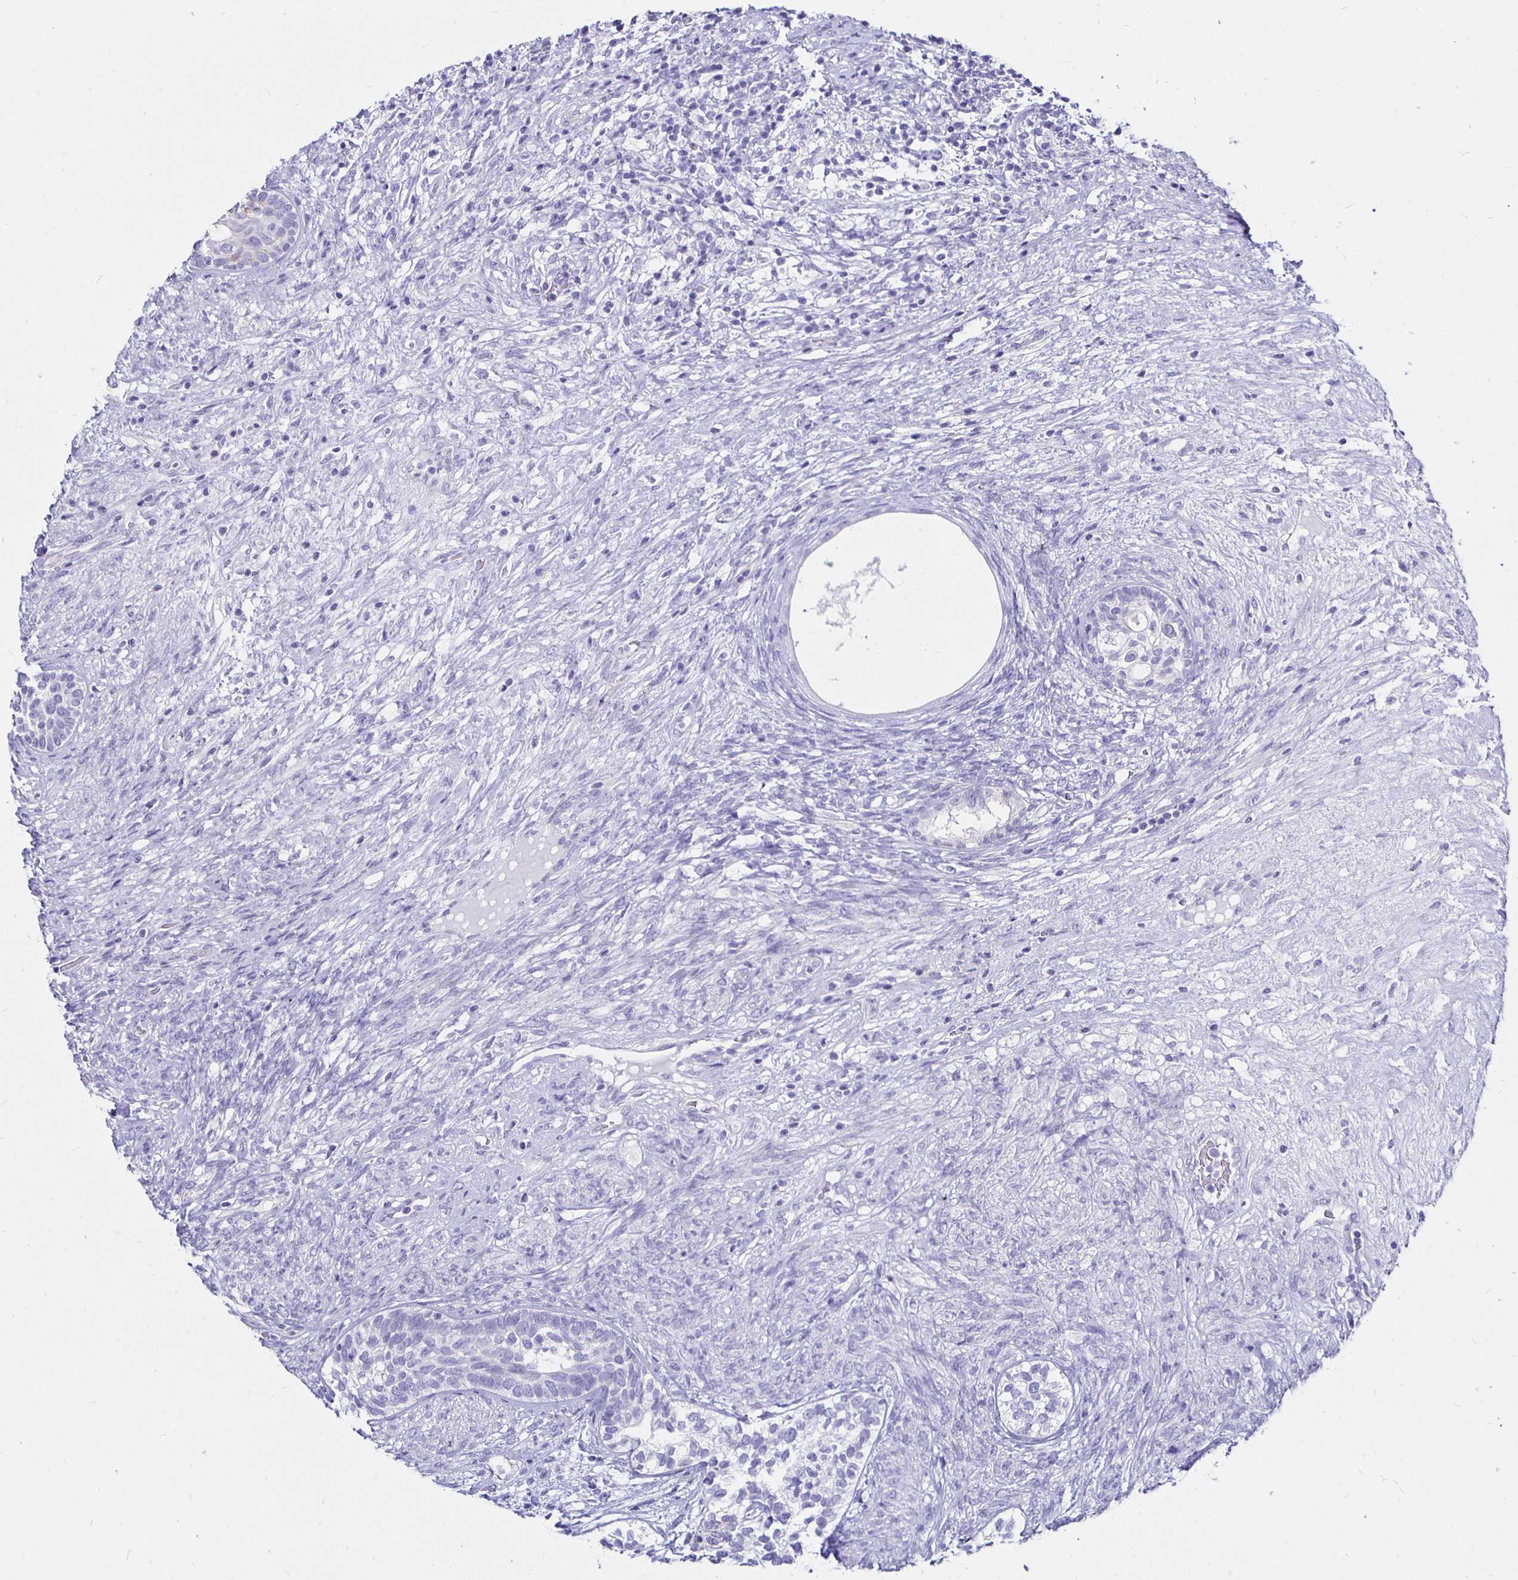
{"staining": {"intensity": "negative", "quantity": "none", "location": "none"}, "tissue": "testis cancer", "cell_type": "Tumor cells", "image_type": "cancer", "snomed": [{"axis": "morphology", "description": "Seminoma, NOS"}, {"axis": "morphology", "description": "Carcinoma, Embryonal, NOS"}, {"axis": "topography", "description": "Testis"}], "caption": "An immunohistochemistry (IHC) histopathology image of testis cancer is shown. There is no staining in tumor cells of testis cancer. Nuclei are stained in blue.", "gene": "UMOD", "patient": {"sex": "male", "age": 41}}